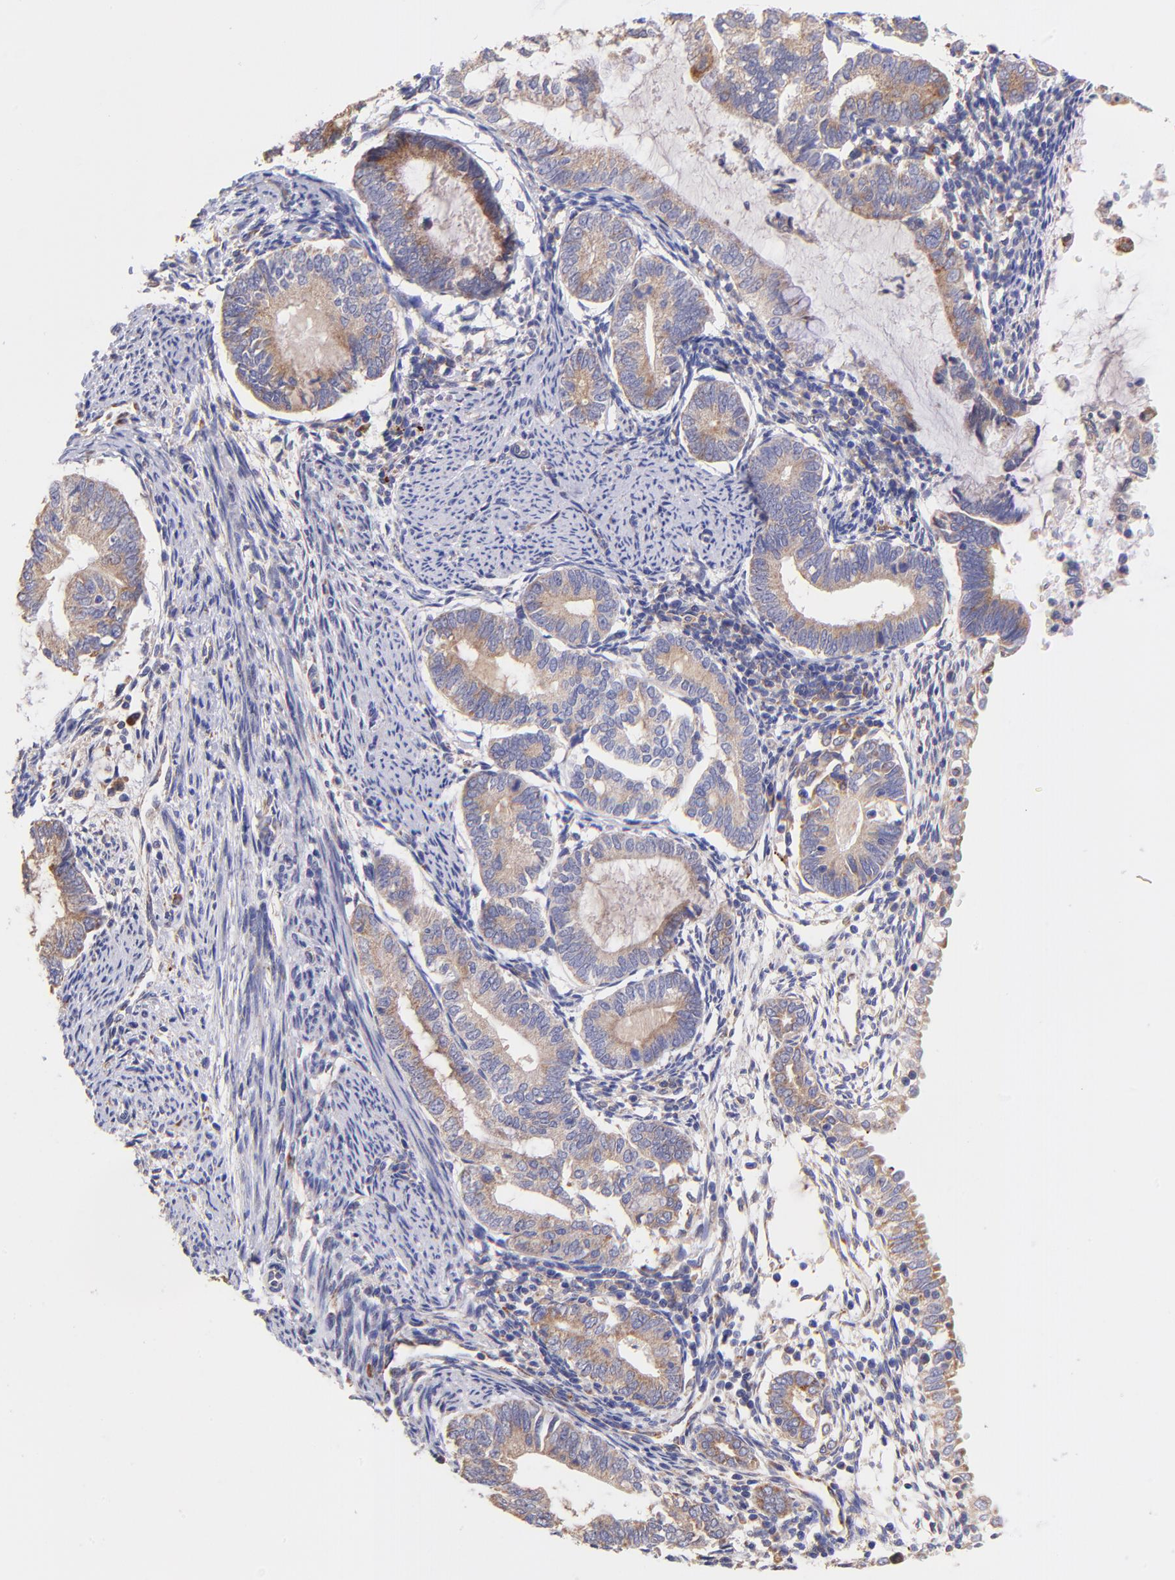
{"staining": {"intensity": "weak", "quantity": ">75%", "location": "cytoplasmic/membranous"}, "tissue": "endometrial cancer", "cell_type": "Tumor cells", "image_type": "cancer", "snomed": [{"axis": "morphology", "description": "Adenocarcinoma, NOS"}, {"axis": "topography", "description": "Endometrium"}], "caption": "Human endometrial cancer (adenocarcinoma) stained with a brown dye displays weak cytoplasmic/membranous positive expression in approximately >75% of tumor cells.", "gene": "PREX1", "patient": {"sex": "female", "age": 63}}